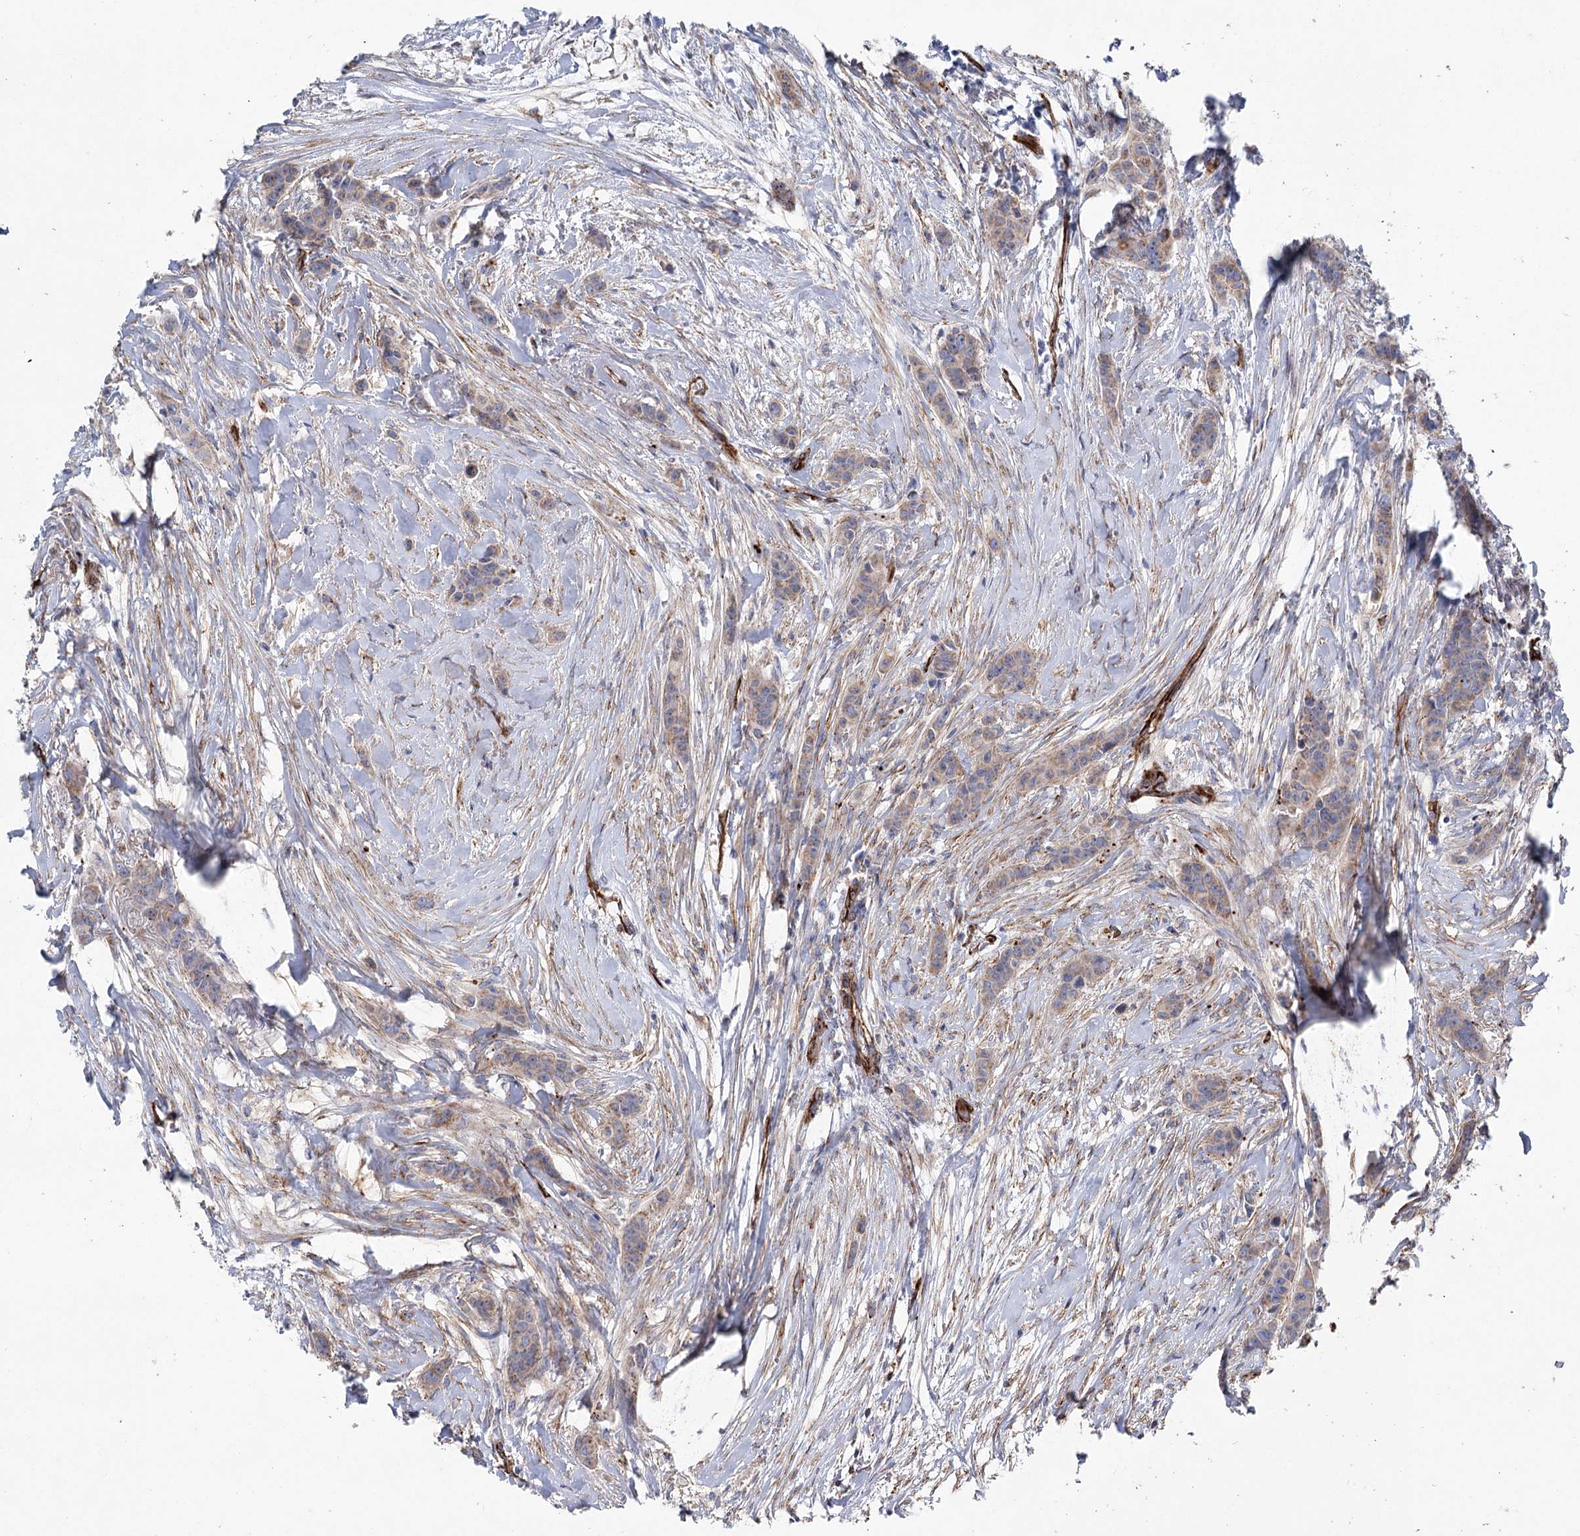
{"staining": {"intensity": "weak", "quantity": "25%-75%", "location": "cytoplasmic/membranous"}, "tissue": "breast cancer", "cell_type": "Tumor cells", "image_type": "cancer", "snomed": [{"axis": "morphology", "description": "Duct carcinoma"}, {"axis": "topography", "description": "Breast"}], "caption": "Immunohistochemical staining of human breast infiltrating ductal carcinoma demonstrates low levels of weak cytoplasmic/membranous positivity in approximately 25%-75% of tumor cells.", "gene": "TMEM164", "patient": {"sex": "female", "age": 40}}